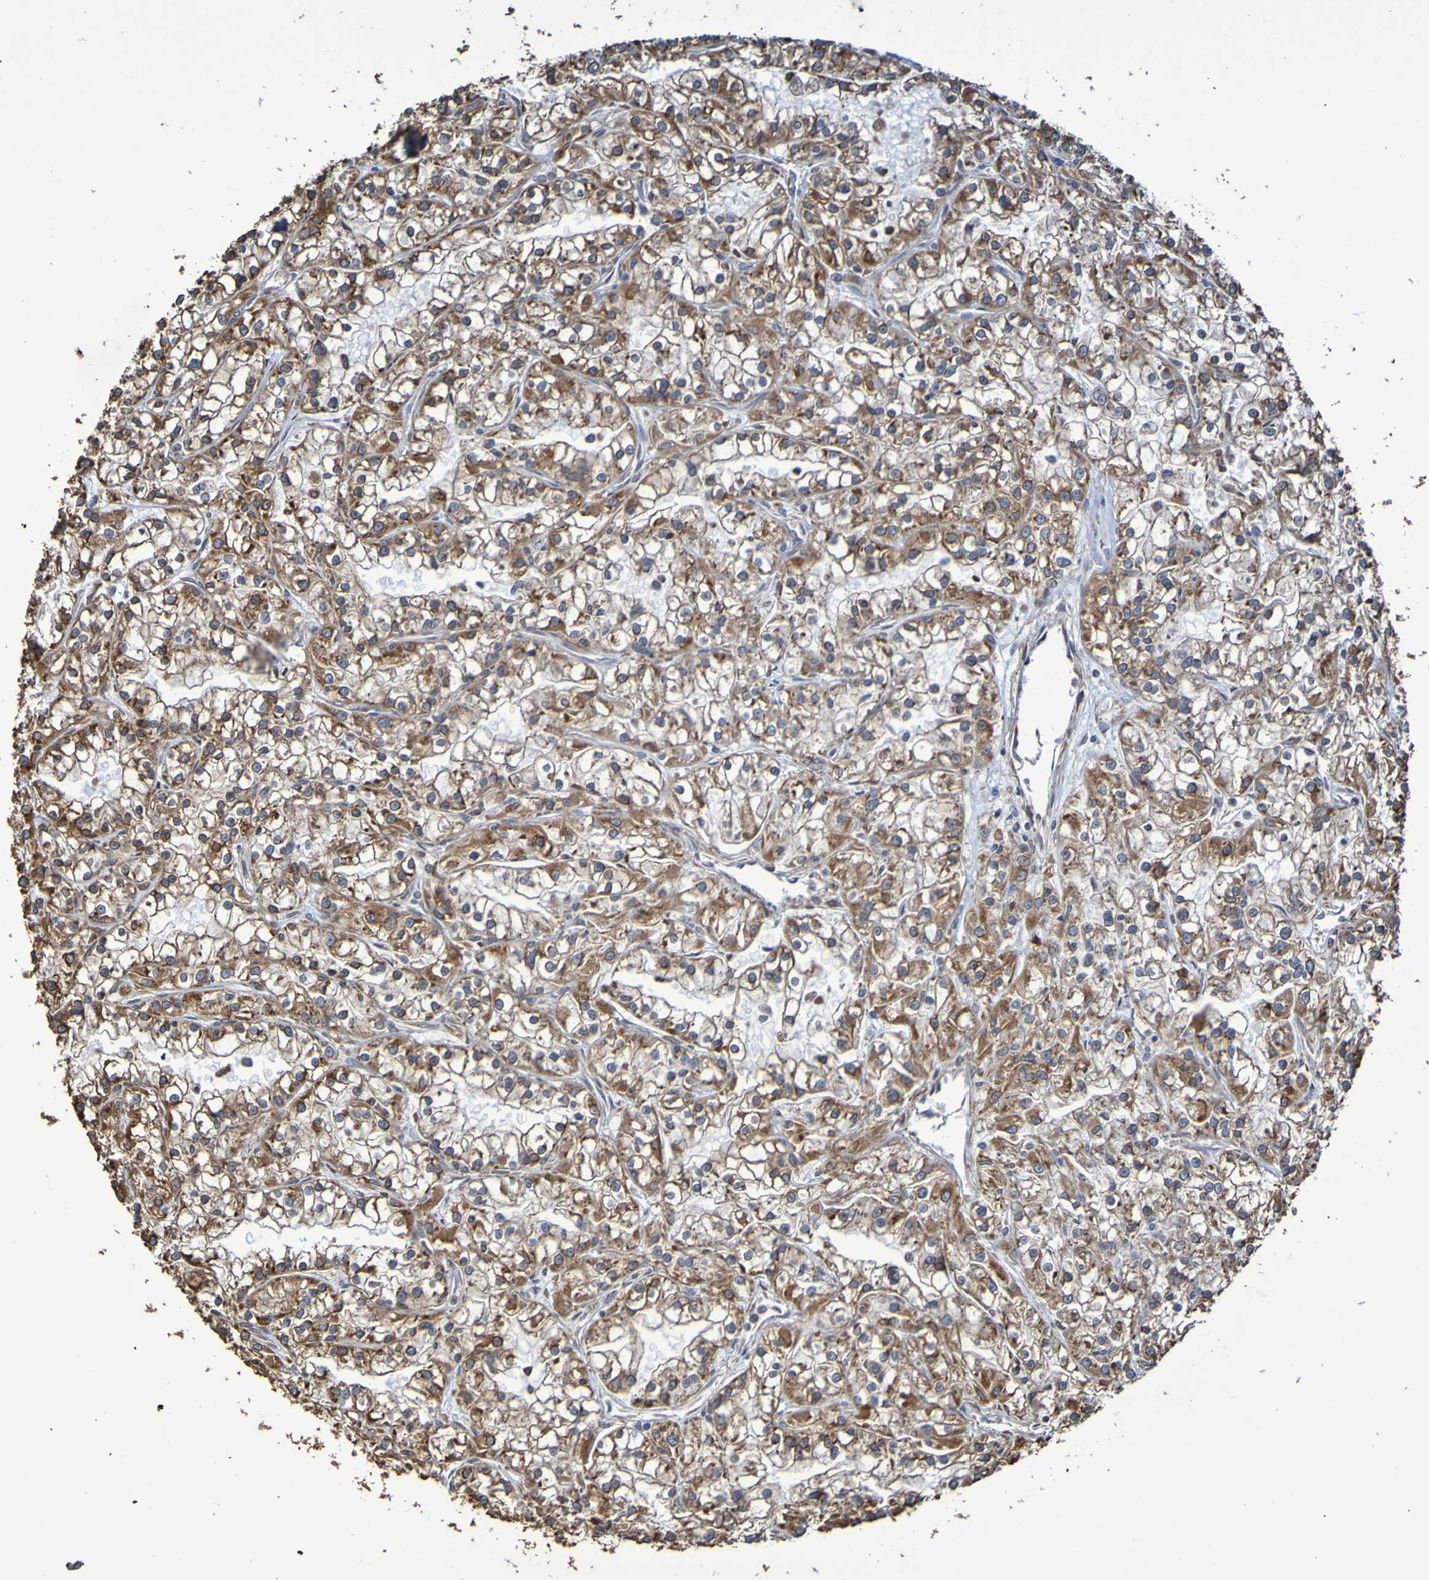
{"staining": {"intensity": "moderate", "quantity": ">75%", "location": "cytoplasmic/membranous"}, "tissue": "renal cancer", "cell_type": "Tumor cells", "image_type": "cancer", "snomed": [{"axis": "morphology", "description": "Adenocarcinoma, NOS"}, {"axis": "topography", "description": "Kidney"}], "caption": "A photomicrograph showing moderate cytoplasmic/membranous staining in approximately >75% of tumor cells in renal cancer (adenocarcinoma), as visualized by brown immunohistochemical staining.", "gene": "RAB11A", "patient": {"sex": "female", "age": 52}}